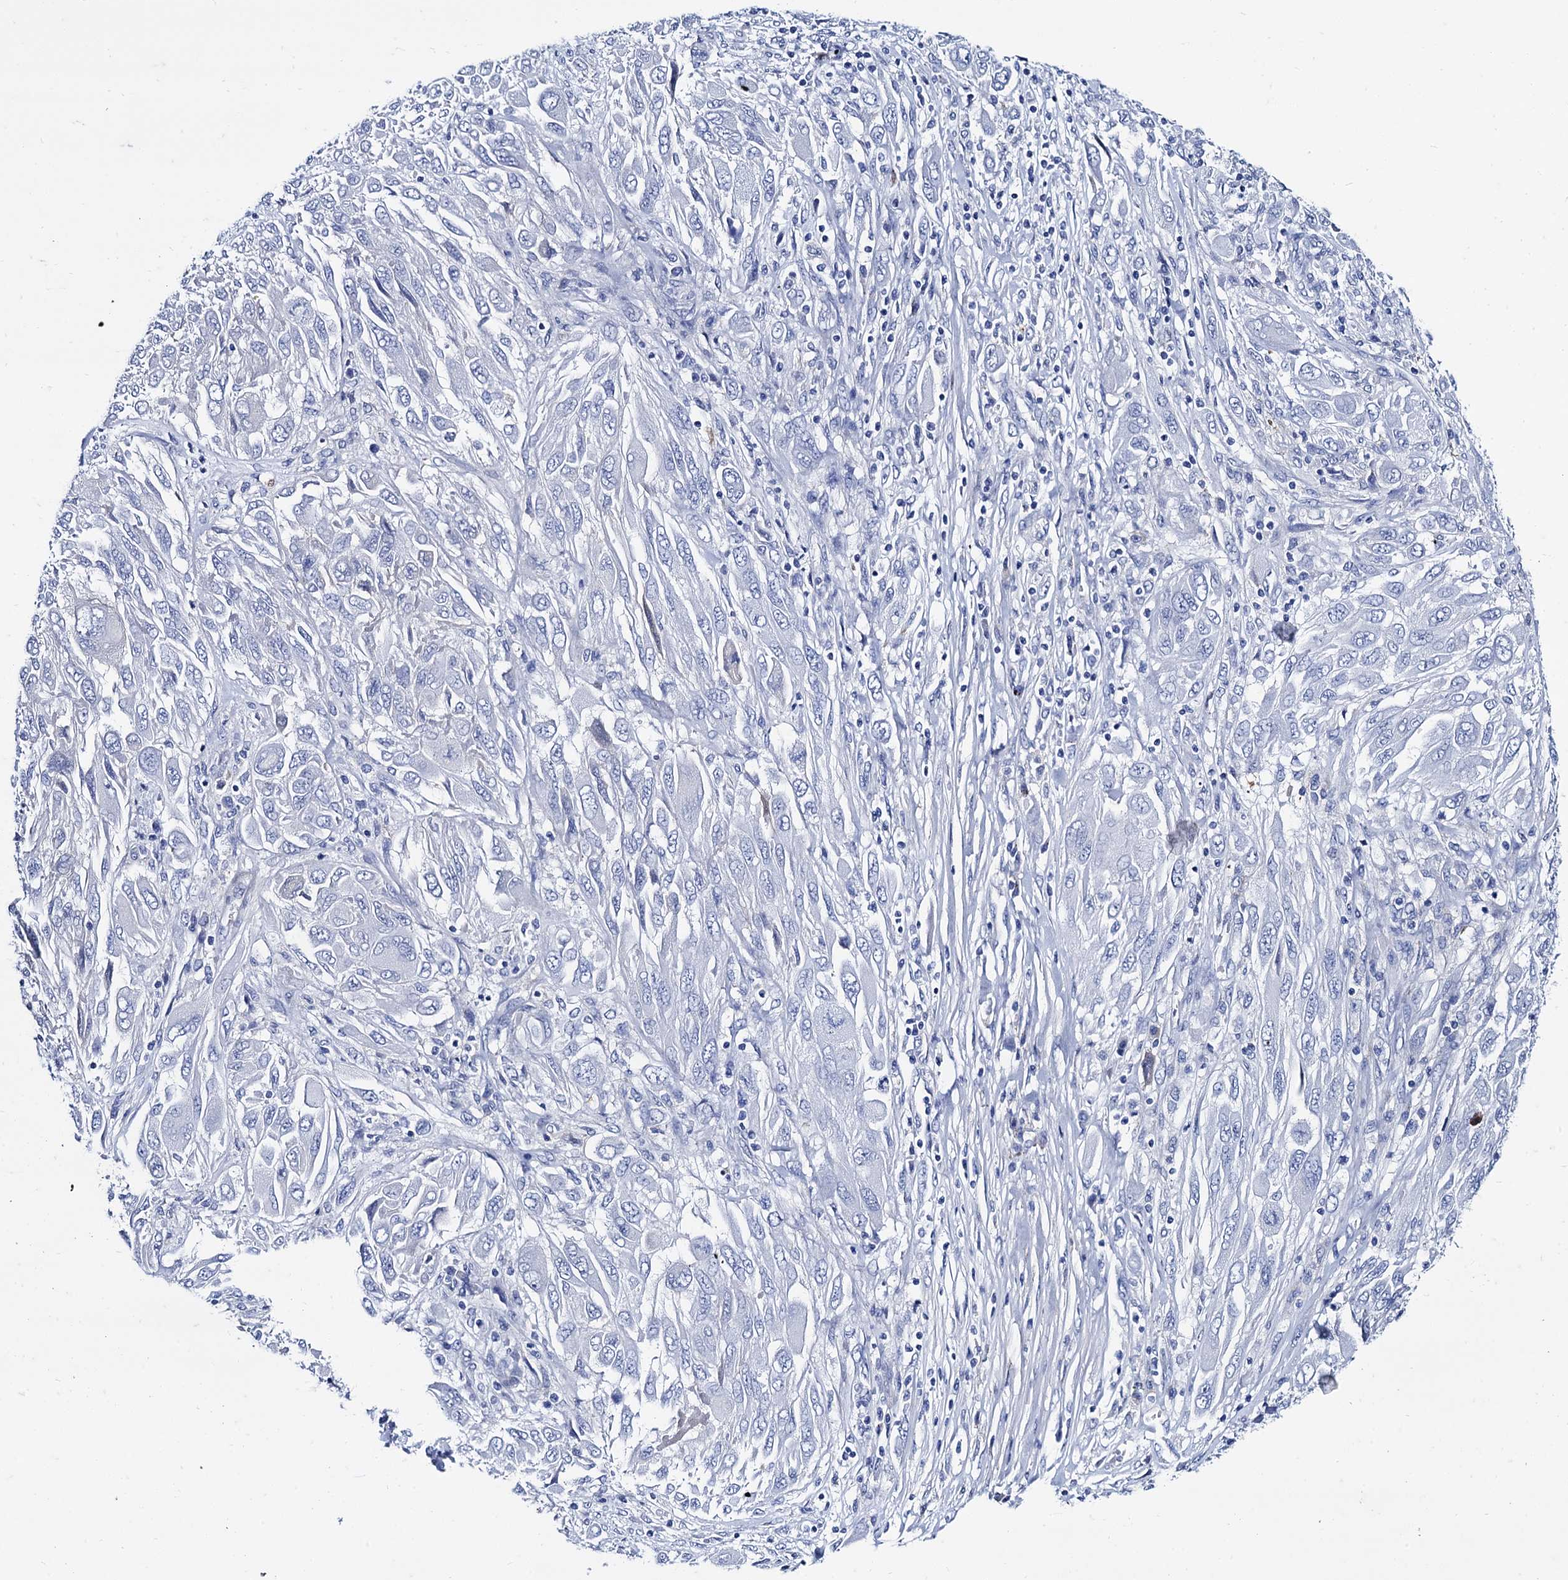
{"staining": {"intensity": "negative", "quantity": "none", "location": "none"}, "tissue": "melanoma", "cell_type": "Tumor cells", "image_type": "cancer", "snomed": [{"axis": "morphology", "description": "Malignant melanoma, NOS"}, {"axis": "topography", "description": "Skin"}], "caption": "Human melanoma stained for a protein using immunohistochemistry (IHC) reveals no positivity in tumor cells.", "gene": "TMEM72", "patient": {"sex": "female", "age": 91}}